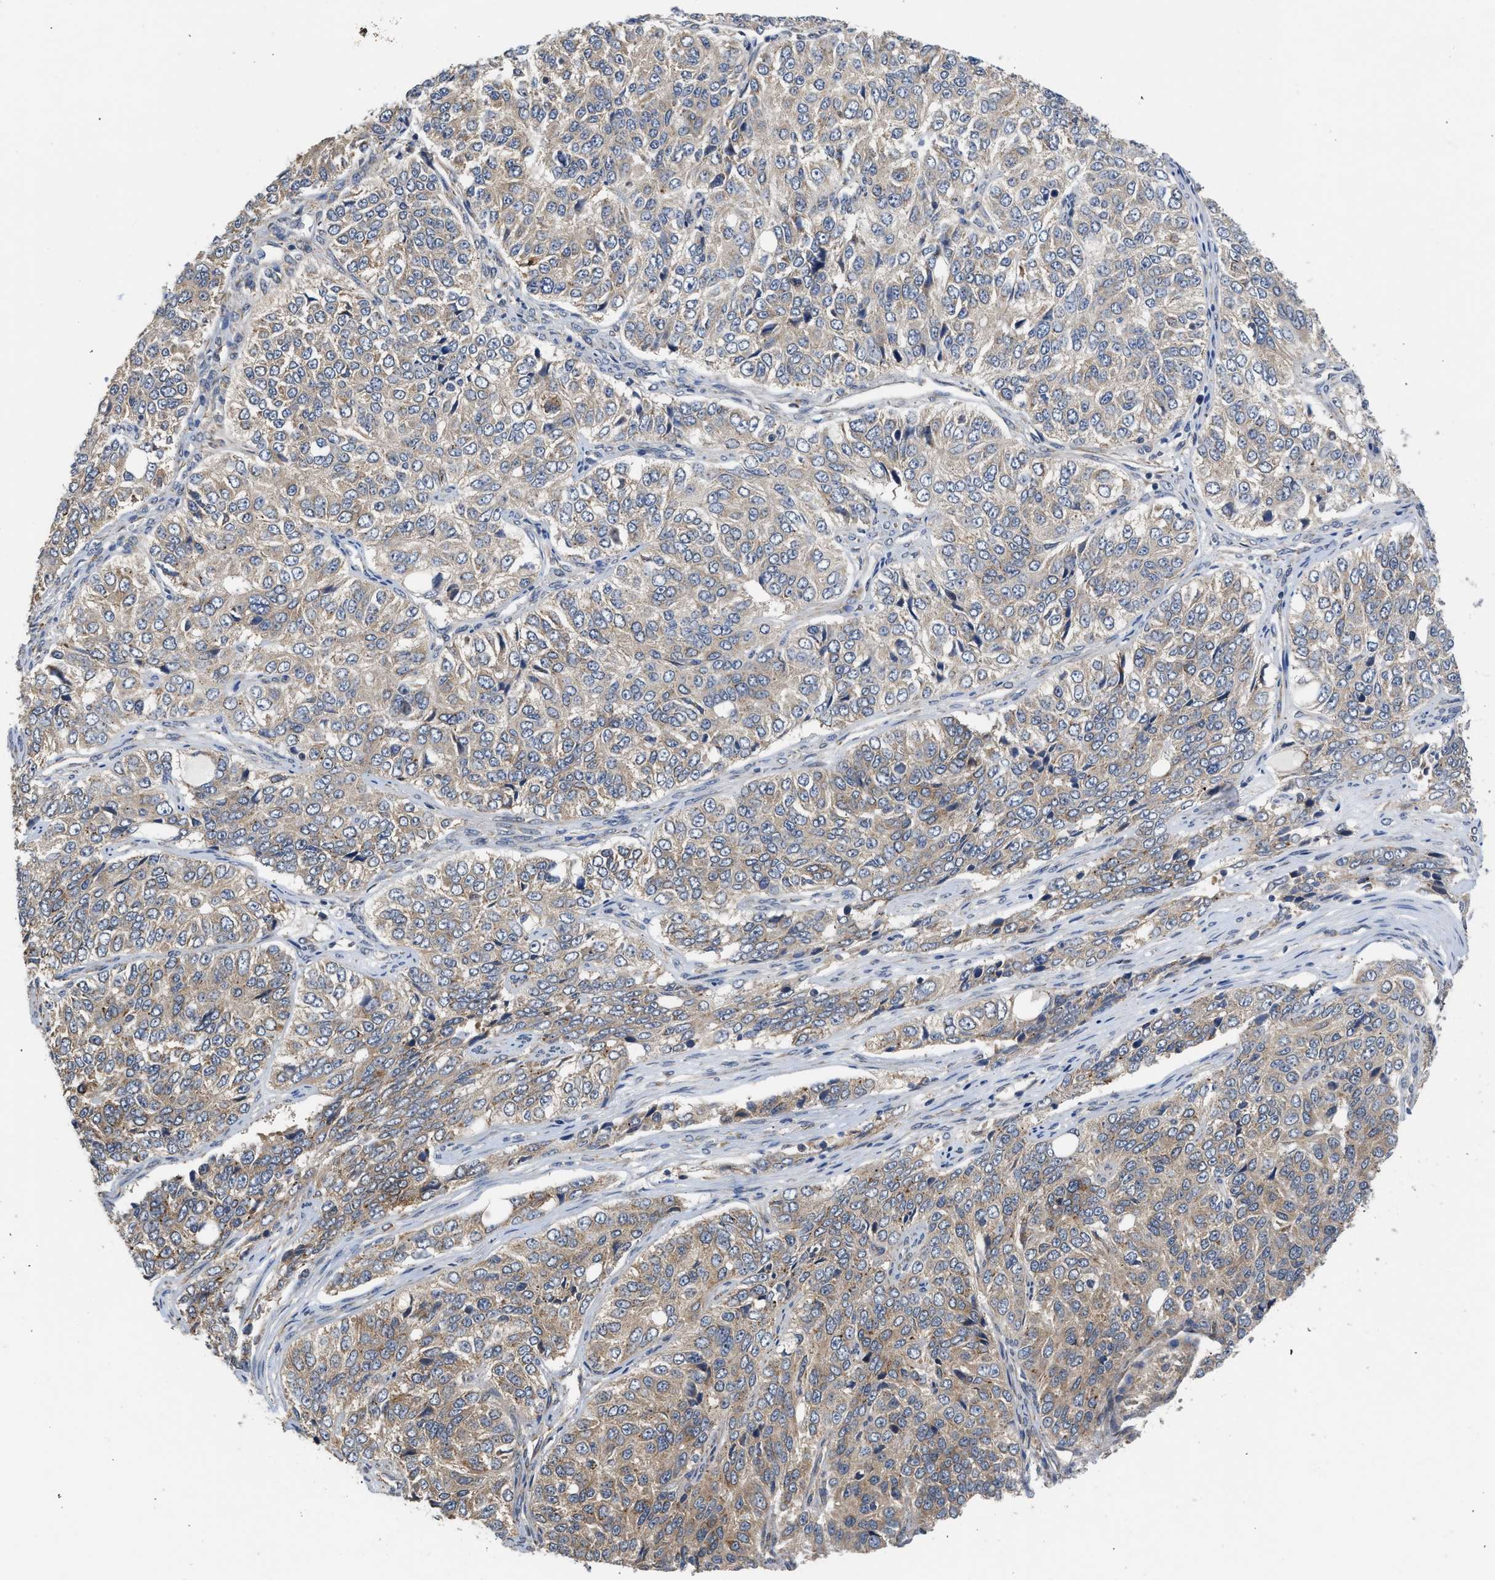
{"staining": {"intensity": "weak", "quantity": "<25%", "location": "cytoplasmic/membranous"}, "tissue": "ovarian cancer", "cell_type": "Tumor cells", "image_type": "cancer", "snomed": [{"axis": "morphology", "description": "Carcinoma, endometroid"}, {"axis": "topography", "description": "Ovary"}], "caption": "An immunohistochemistry micrograph of ovarian cancer is shown. There is no staining in tumor cells of ovarian cancer.", "gene": "POLG2", "patient": {"sex": "female", "age": 51}}